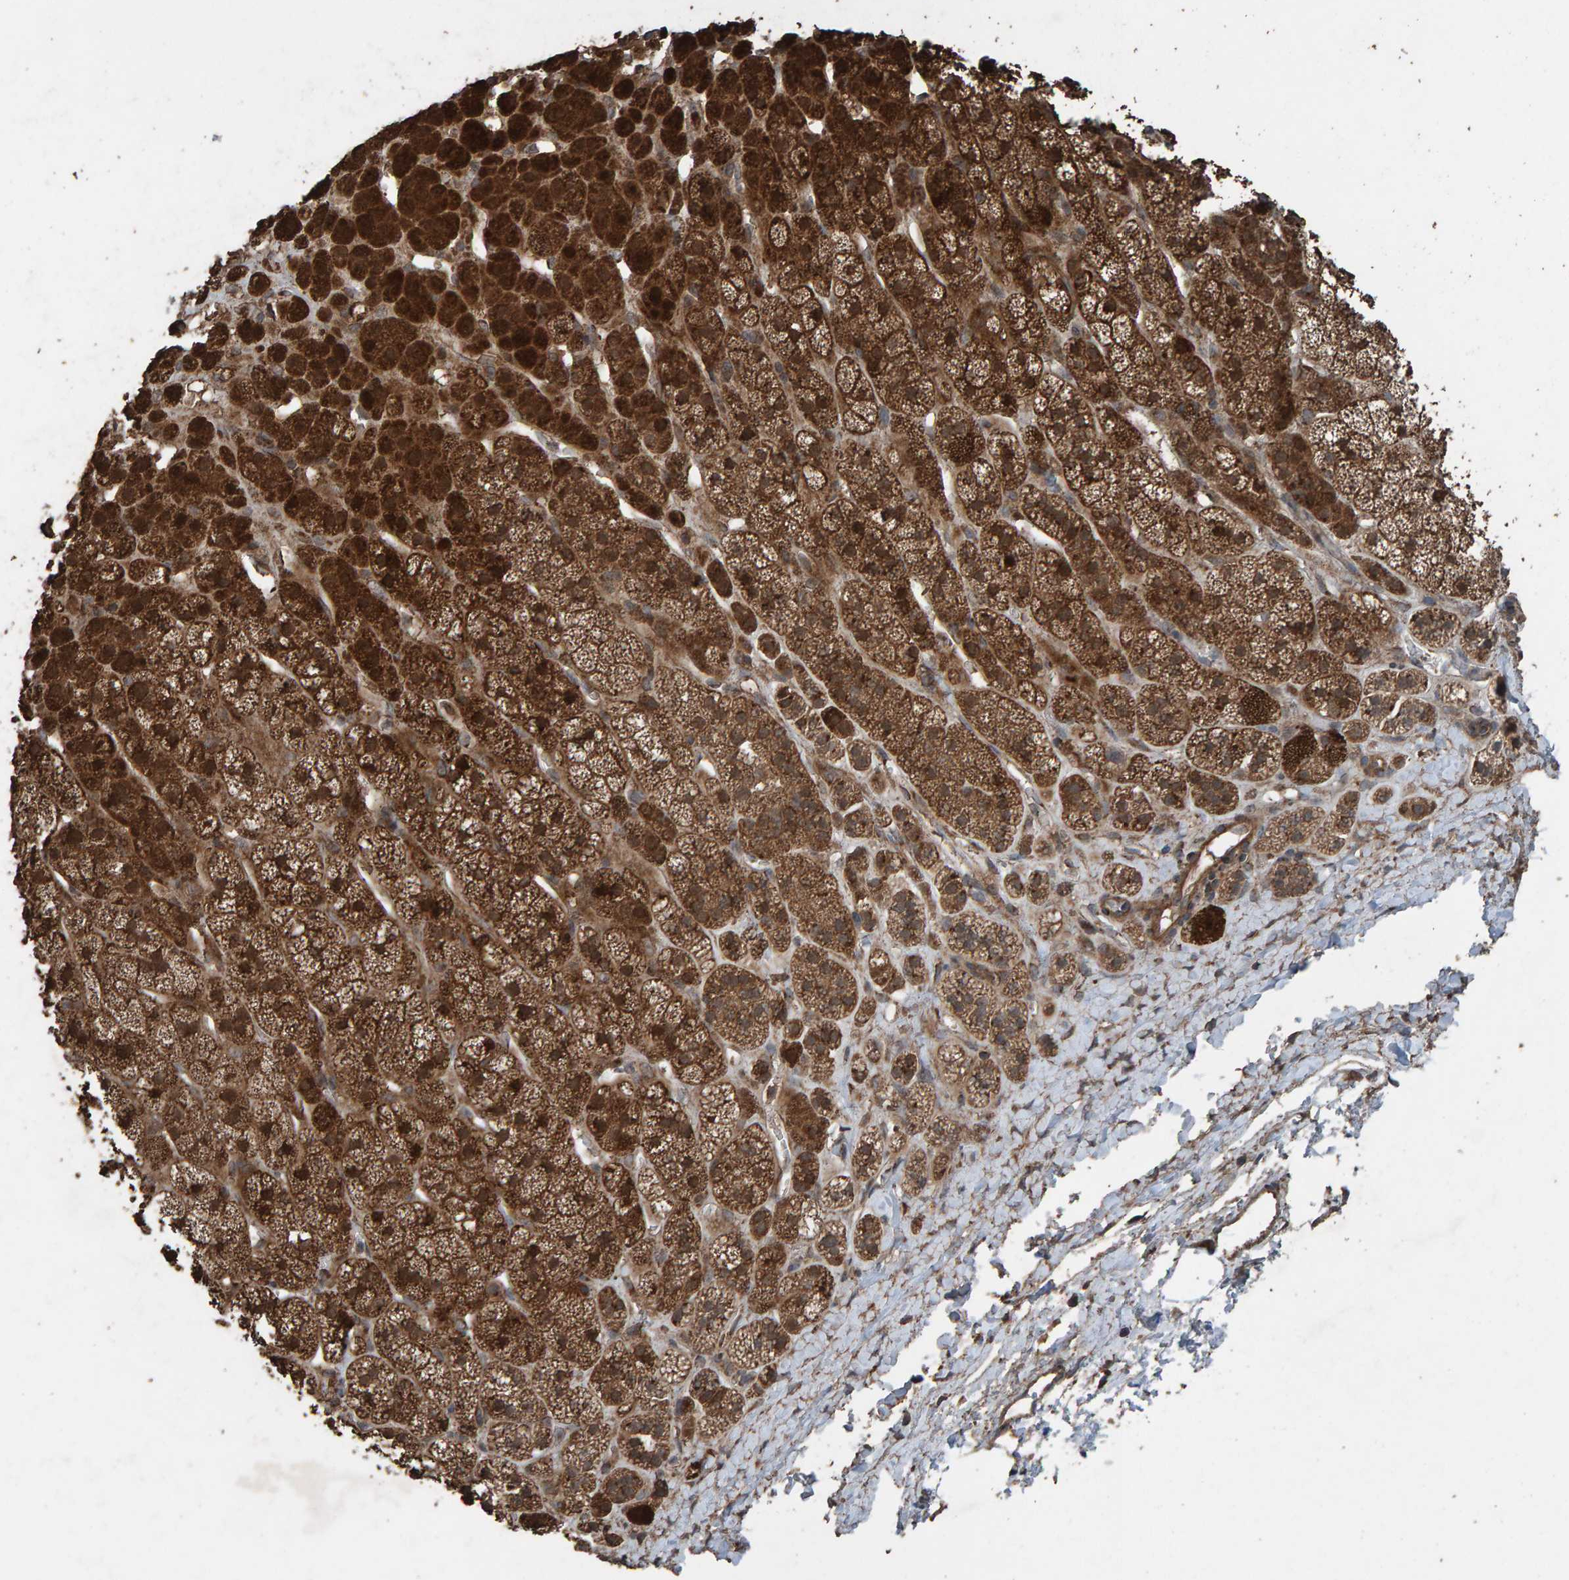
{"staining": {"intensity": "strong", "quantity": ">75%", "location": "cytoplasmic/membranous"}, "tissue": "adrenal gland", "cell_type": "Glandular cells", "image_type": "normal", "snomed": [{"axis": "morphology", "description": "Normal tissue, NOS"}, {"axis": "topography", "description": "Adrenal gland"}], "caption": "Adrenal gland stained for a protein (brown) exhibits strong cytoplasmic/membranous positive staining in about >75% of glandular cells.", "gene": "DUS1L", "patient": {"sex": "male", "age": 56}}